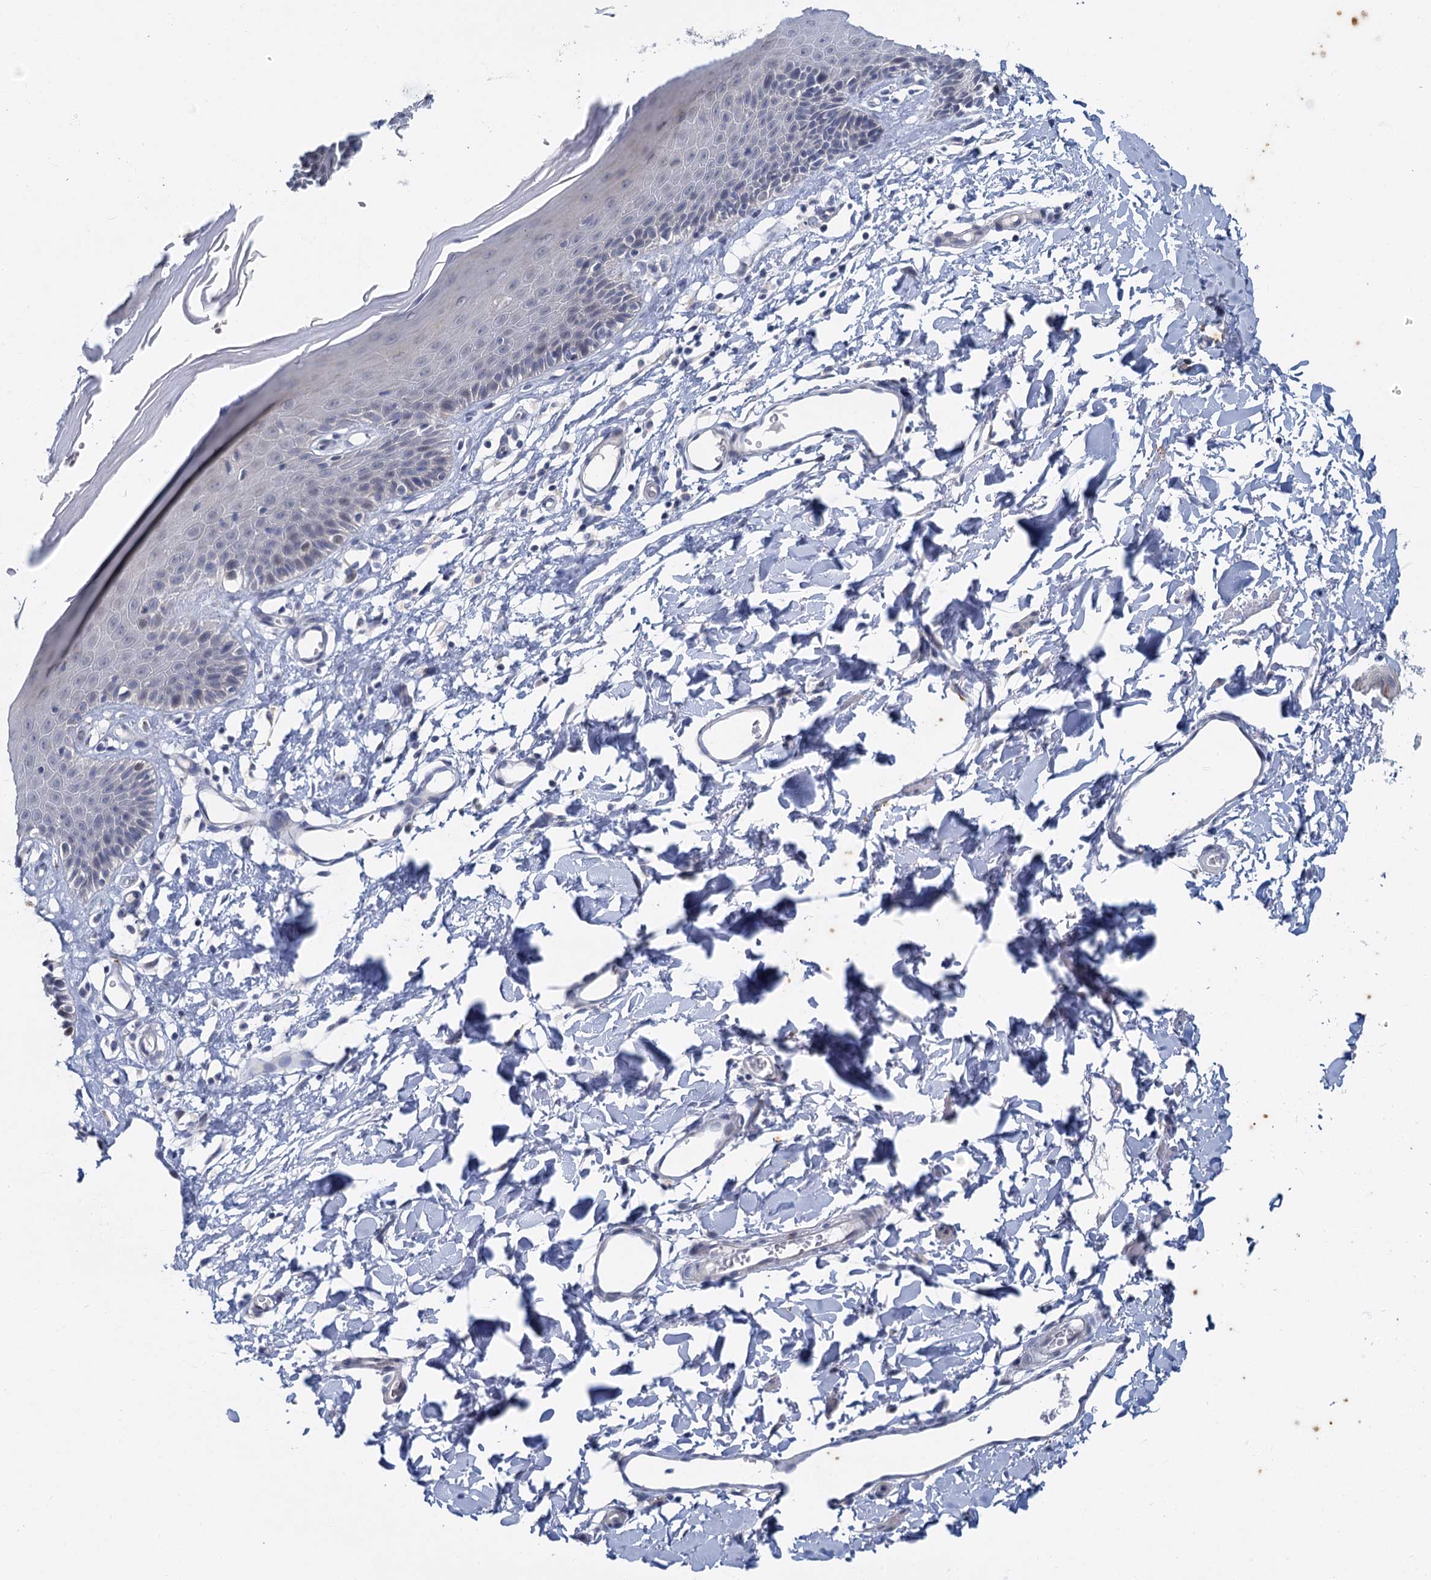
{"staining": {"intensity": "negative", "quantity": "none", "location": "none"}, "tissue": "skin", "cell_type": "Epidermal cells", "image_type": "normal", "snomed": [{"axis": "morphology", "description": "Normal tissue, NOS"}, {"axis": "topography", "description": "Vulva"}], "caption": "Immunohistochemistry micrograph of normal skin: skin stained with DAB demonstrates no significant protein positivity in epidermal cells.", "gene": "ACRBP", "patient": {"sex": "female", "age": 68}}